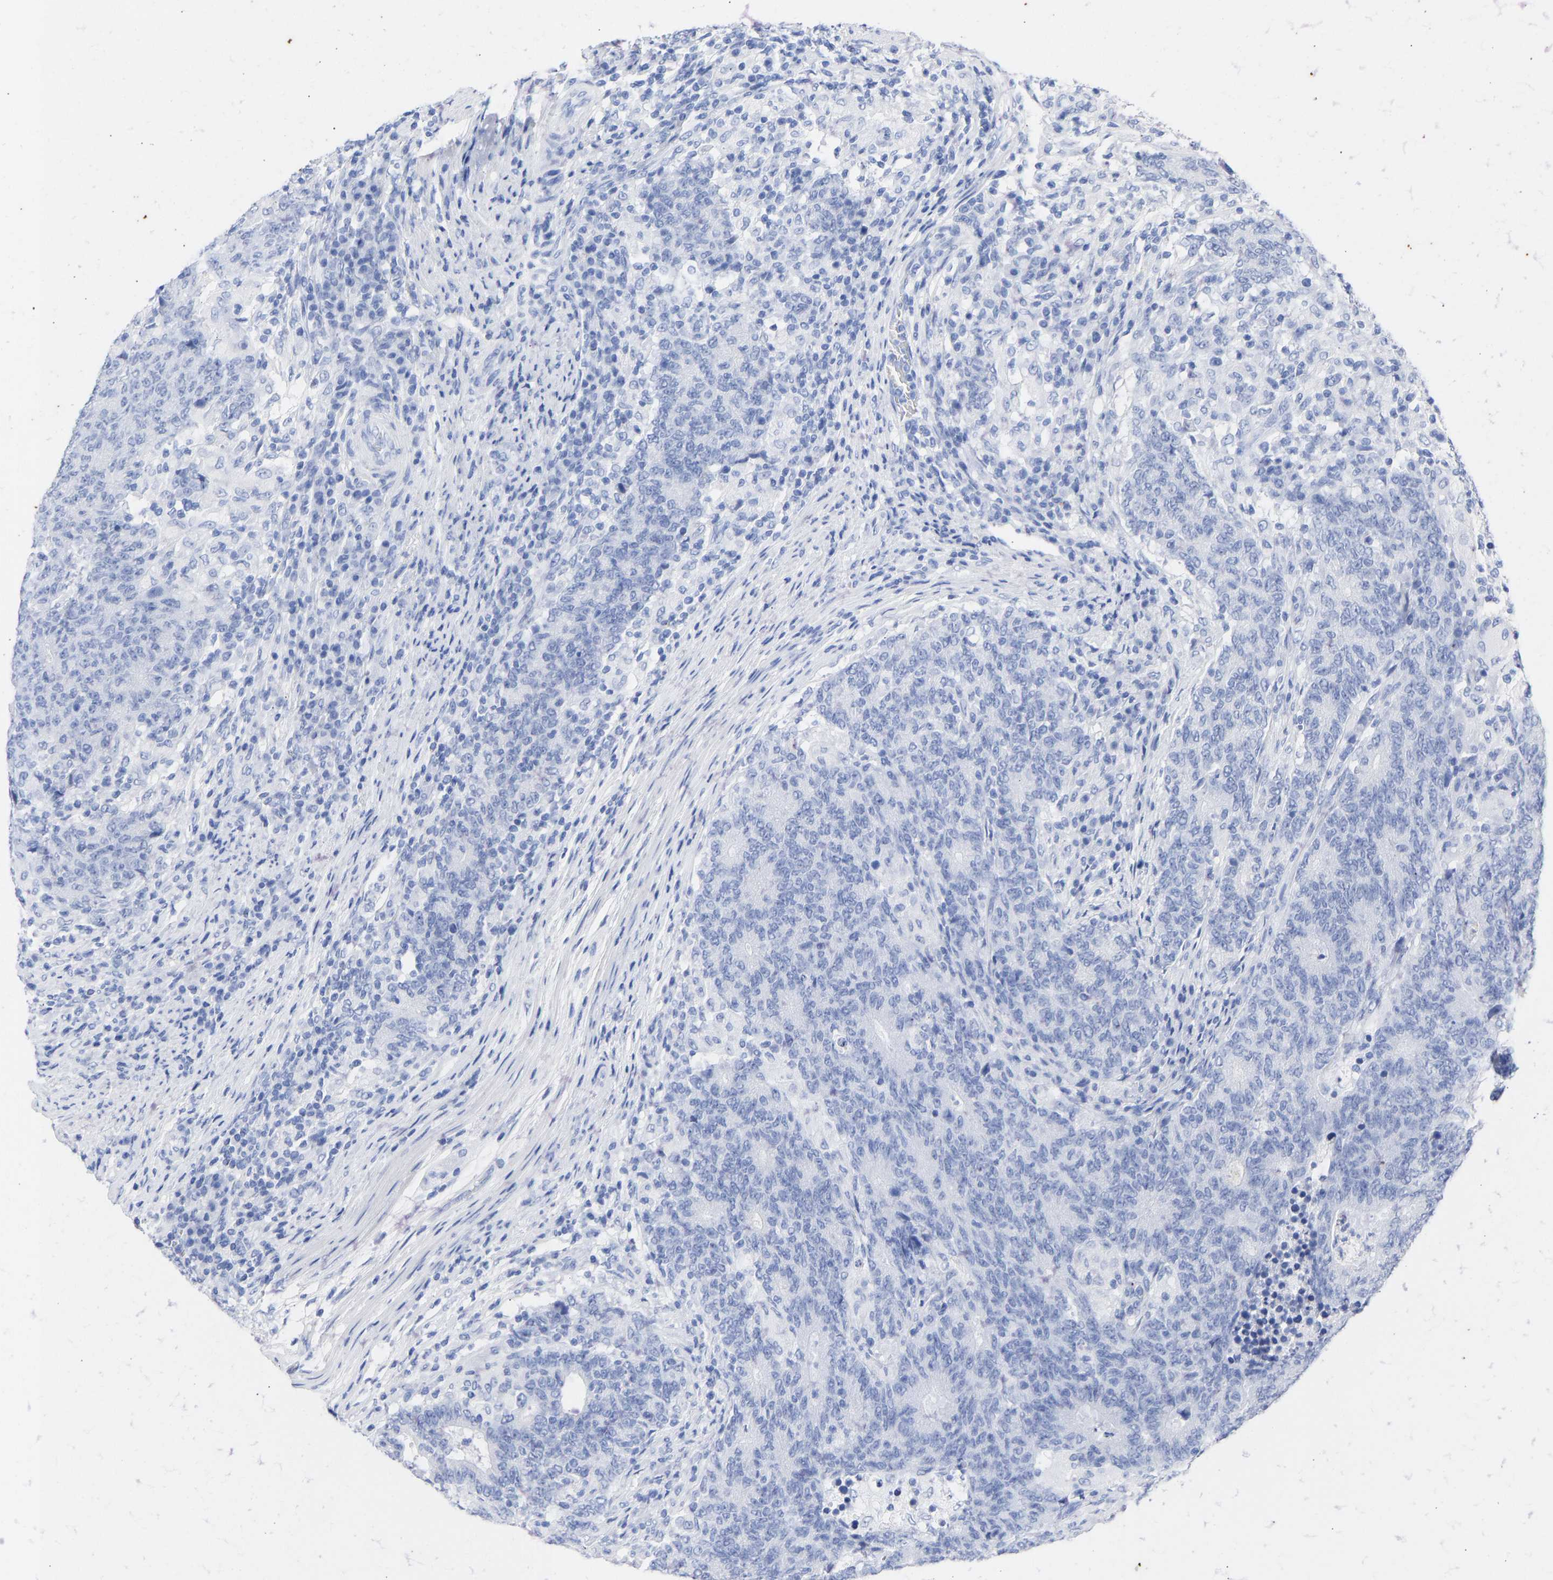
{"staining": {"intensity": "negative", "quantity": "none", "location": "none"}, "tissue": "colorectal cancer", "cell_type": "Tumor cells", "image_type": "cancer", "snomed": [{"axis": "morphology", "description": "Normal tissue, NOS"}, {"axis": "morphology", "description": "Adenocarcinoma, NOS"}, {"axis": "topography", "description": "Colon"}], "caption": "The histopathology image shows no staining of tumor cells in adenocarcinoma (colorectal).", "gene": "KRT1", "patient": {"sex": "female", "age": 75}}